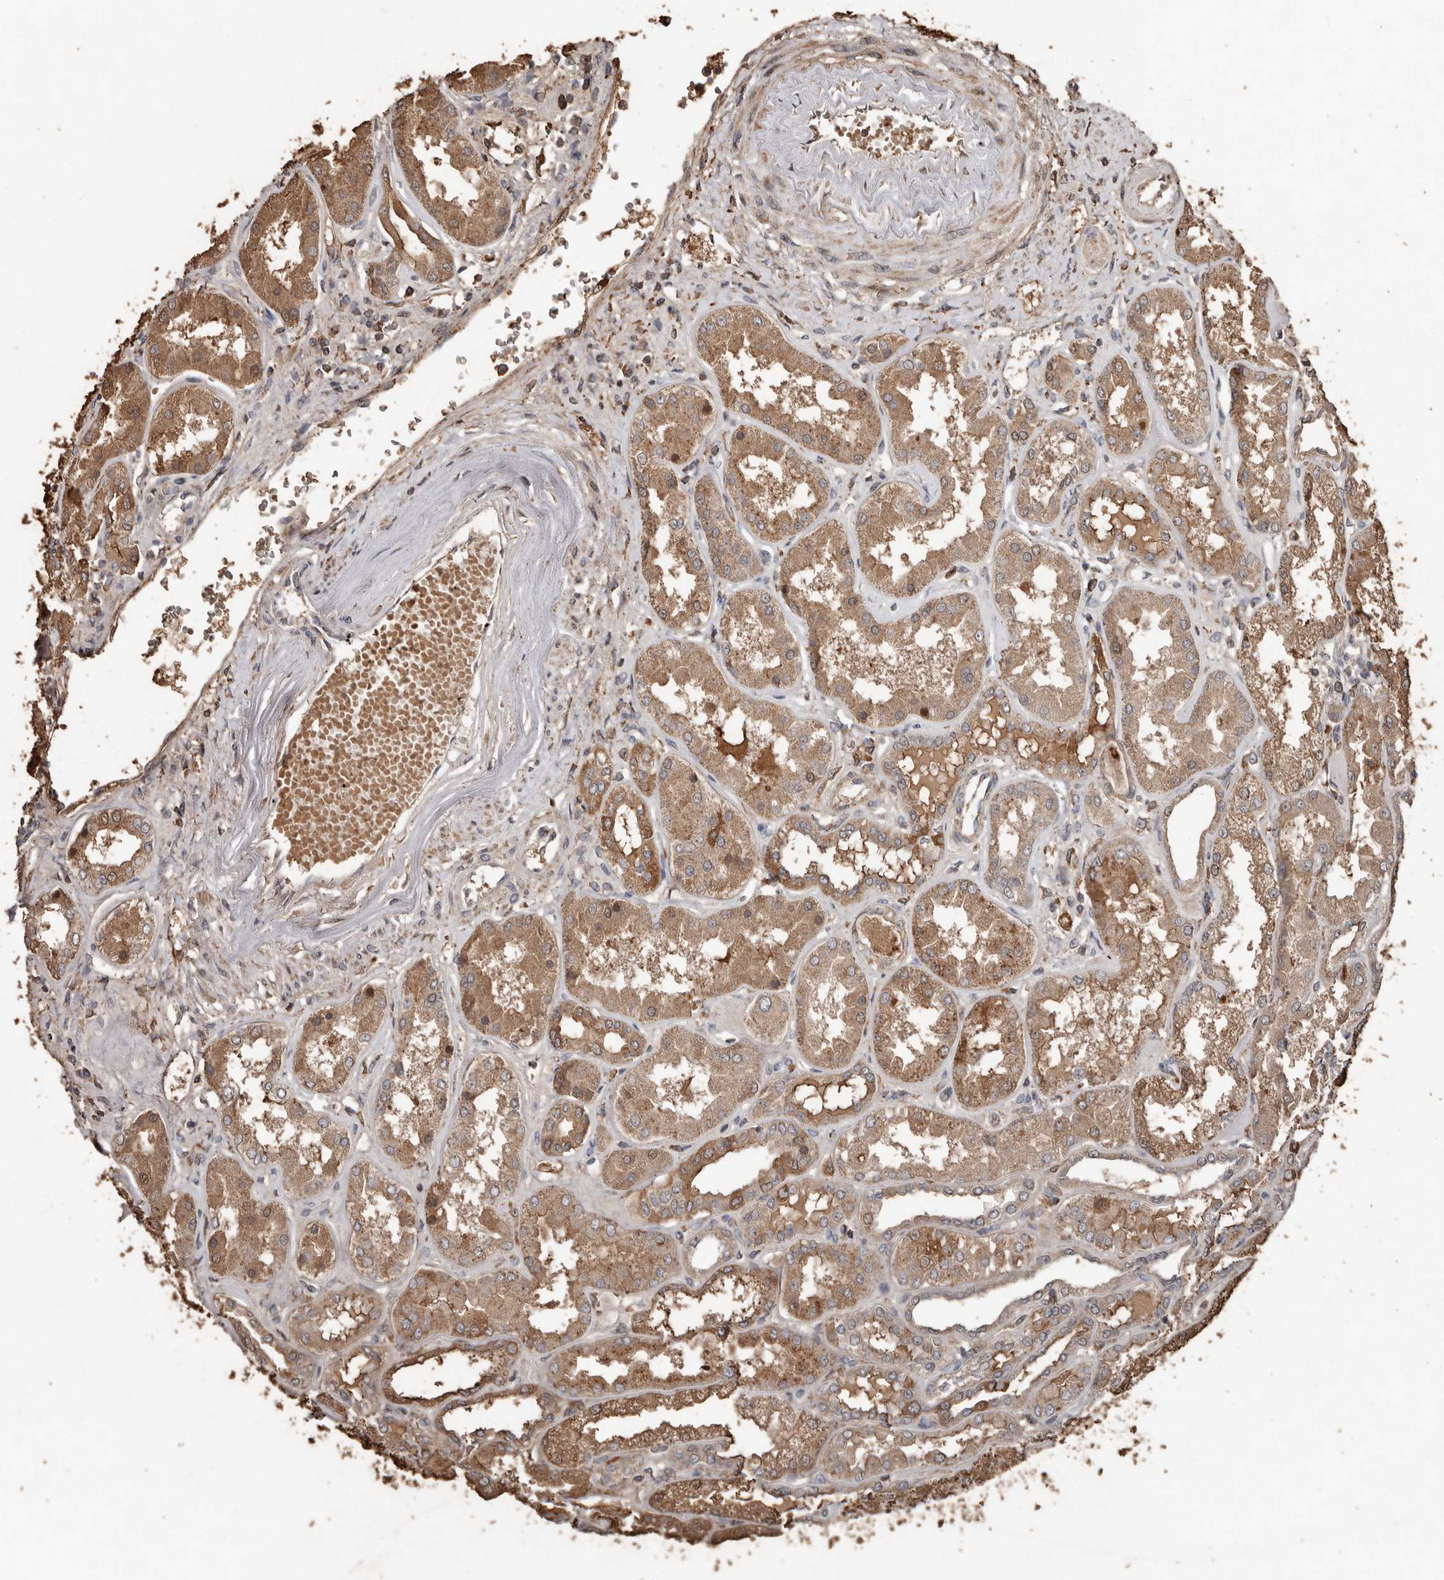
{"staining": {"intensity": "moderate", "quantity": "<25%", "location": "cytoplasmic/membranous"}, "tissue": "kidney", "cell_type": "Cells in glomeruli", "image_type": "normal", "snomed": [{"axis": "morphology", "description": "Normal tissue, NOS"}, {"axis": "topography", "description": "Kidney"}], "caption": "Kidney stained with DAB (3,3'-diaminobenzidine) immunohistochemistry (IHC) displays low levels of moderate cytoplasmic/membranous staining in approximately <25% of cells in glomeruli. The staining was performed using DAB (3,3'-diaminobenzidine), with brown indicating positive protein expression. Nuclei are stained blue with hematoxylin.", "gene": "RANBP17", "patient": {"sex": "female", "age": 56}}